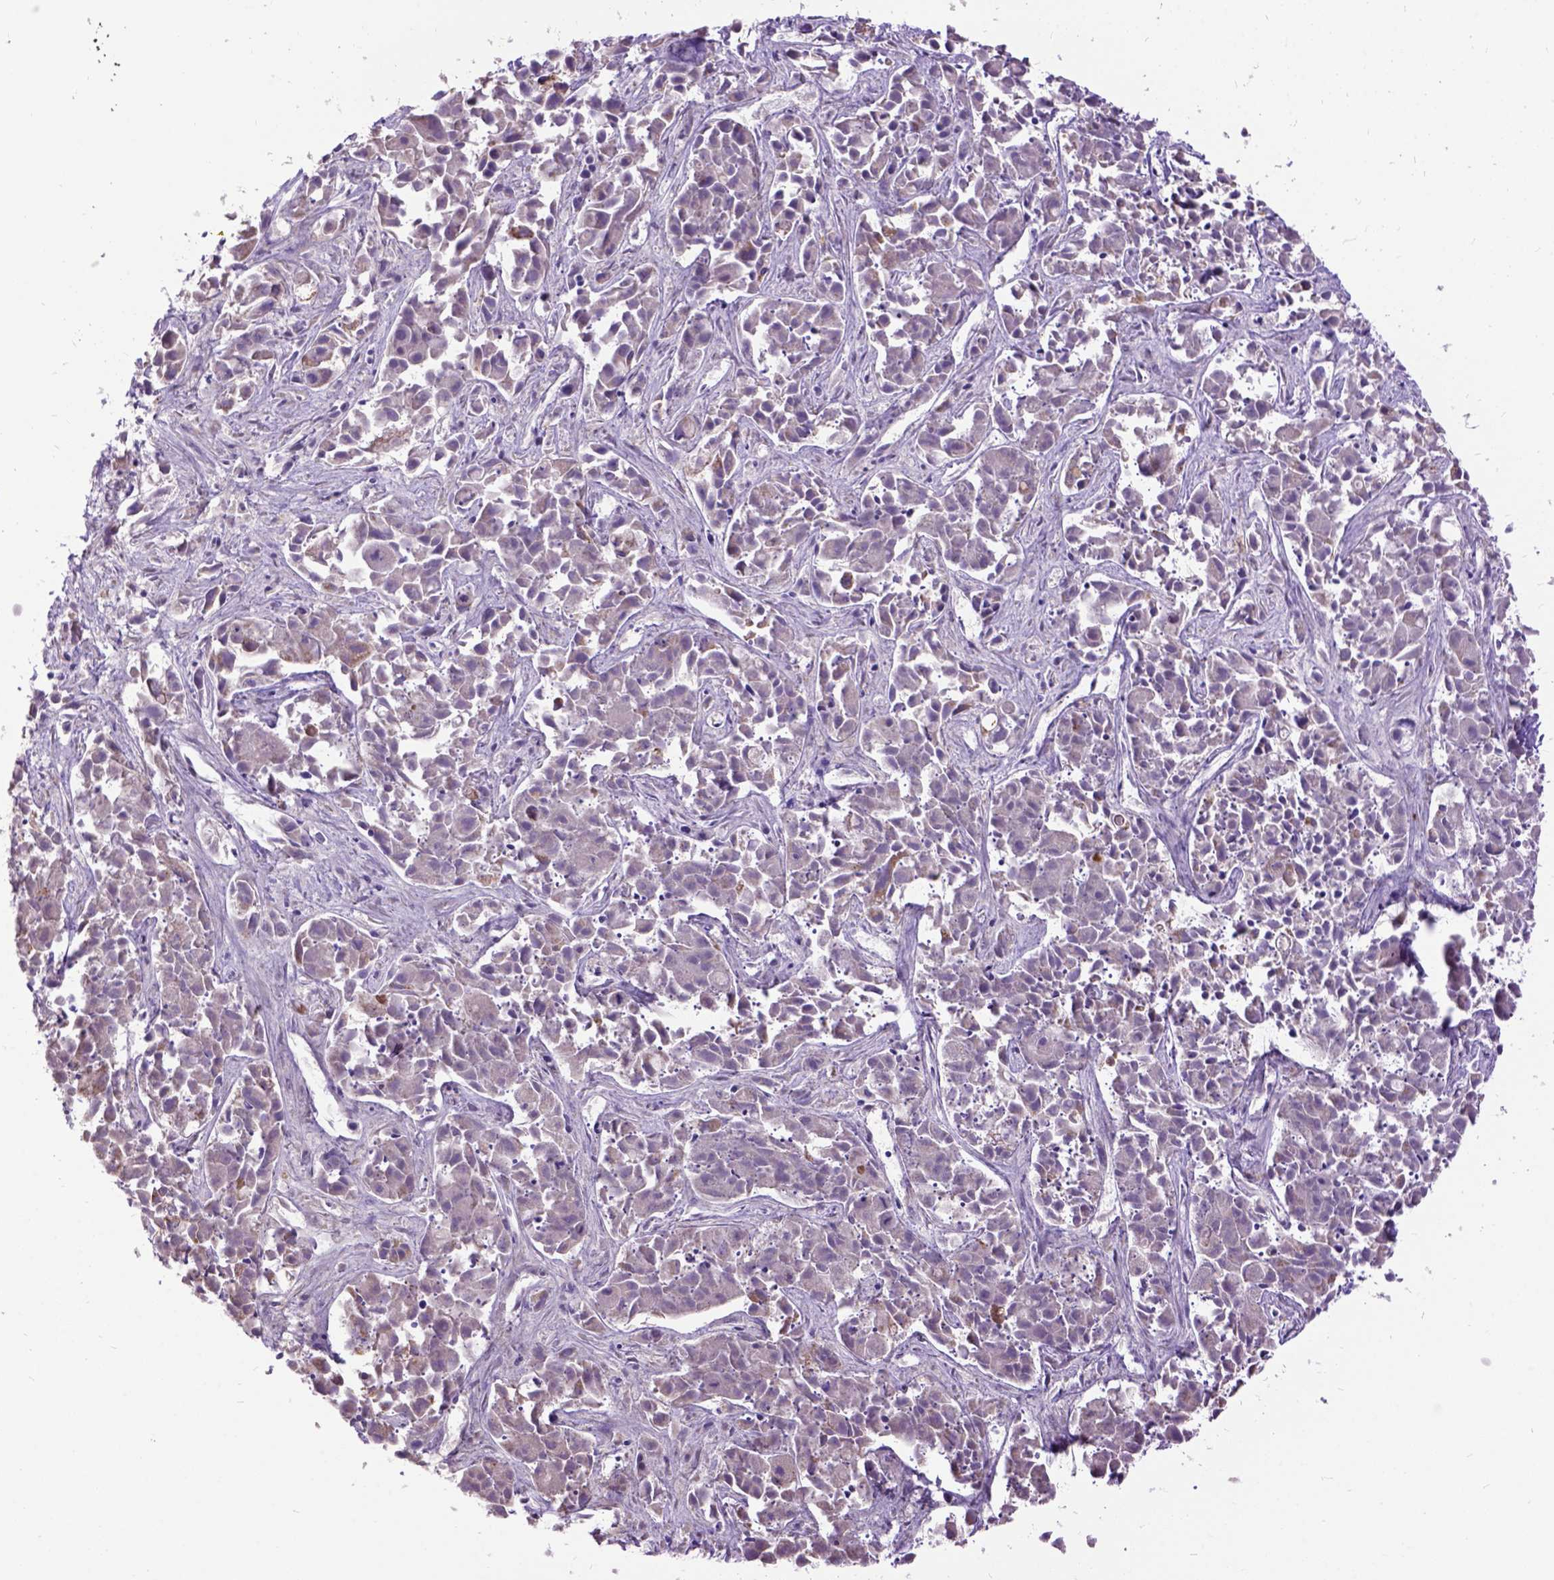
{"staining": {"intensity": "negative", "quantity": "none", "location": "none"}, "tissue": "liver cancer", "cell_type": "Tumor cells", "image_type": "cancer", "snomed": [{"axis": "morphology", "description": "Cholangiocarcinoma"}, {"axis": "topography", "description": "Liver"}], "caption": "Tumor cells show no significant positivity in liver cancer (cholangiocarcinoma).", "gene": "CFAP54", "patient": {"sex": "female", "age": 81}}